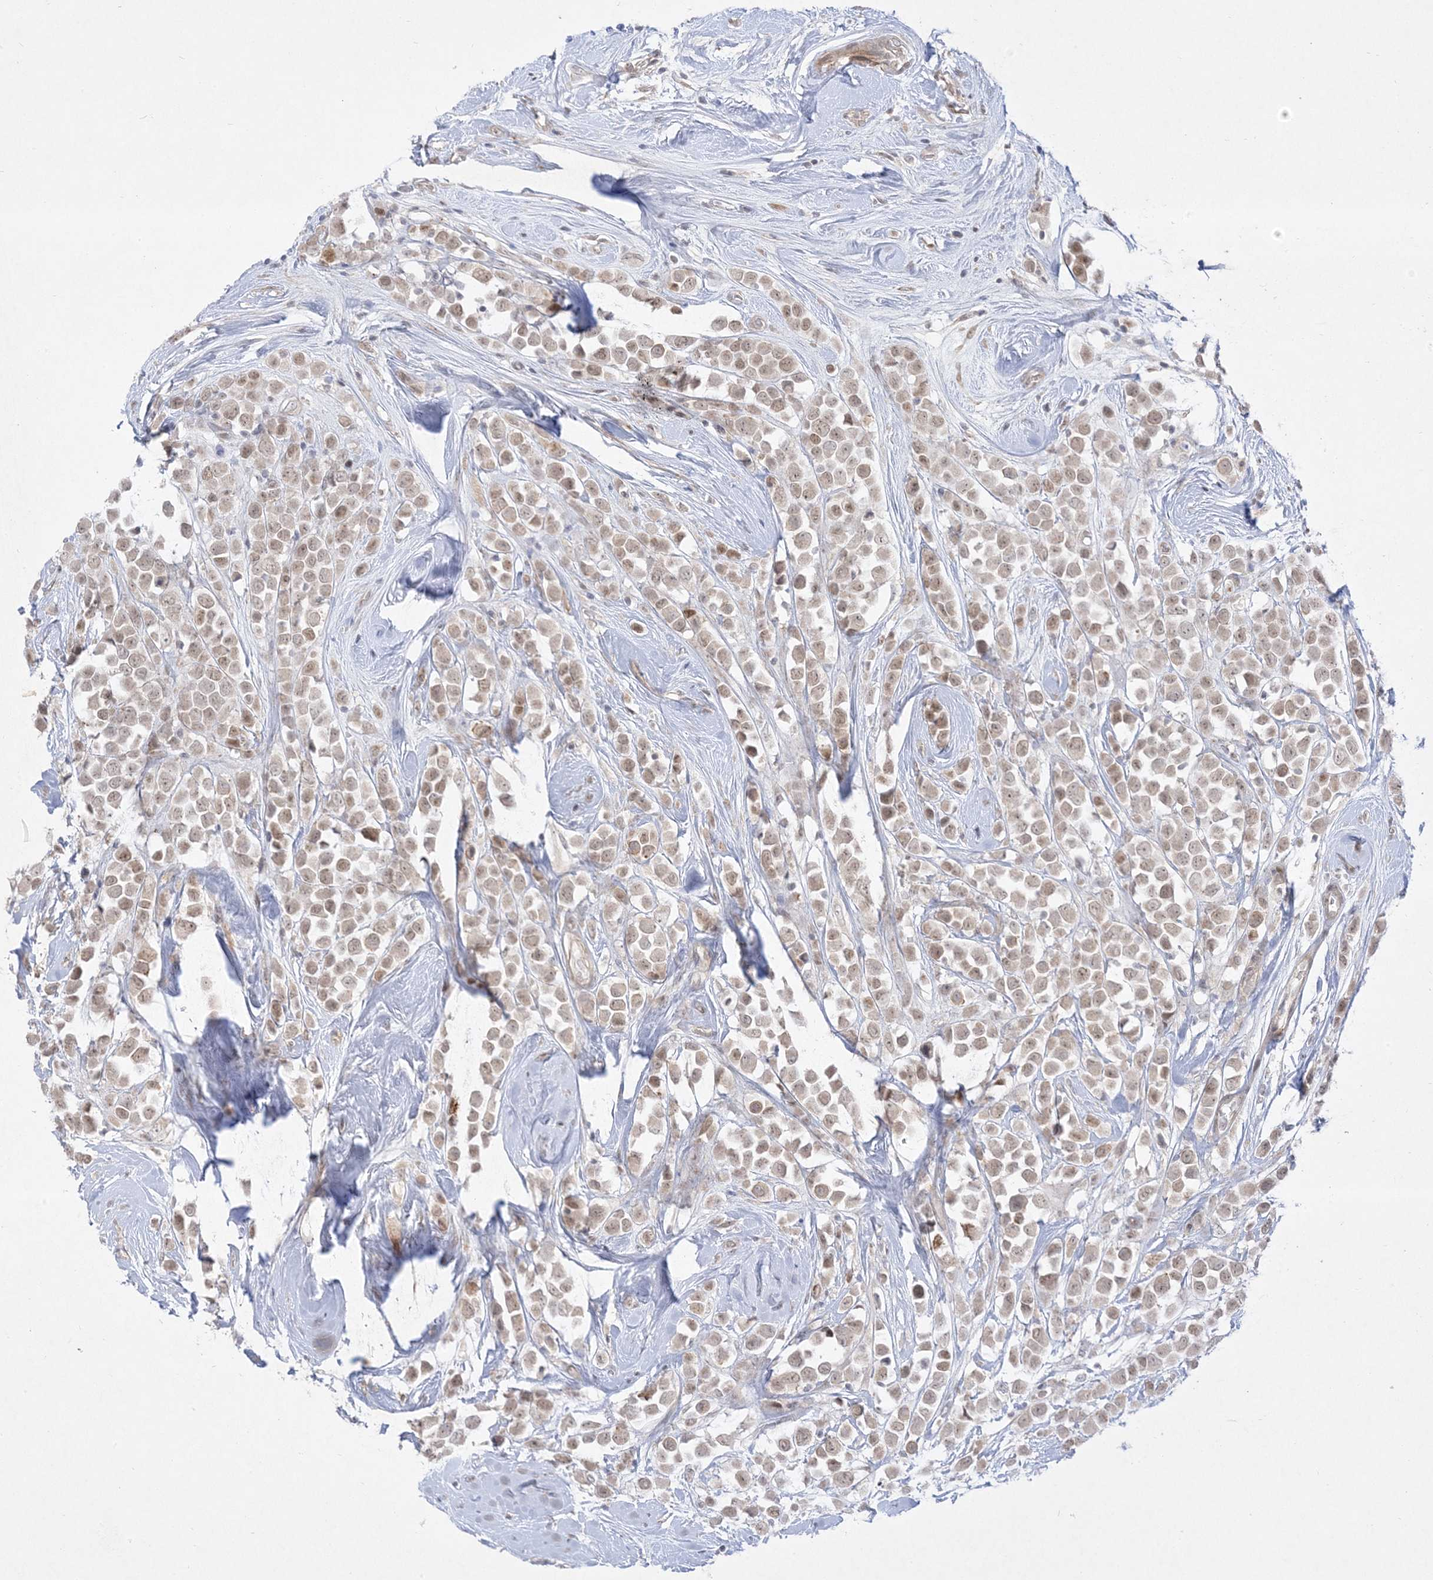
{"staining": {"intensity": "weak", "quantity": ">75%", "location": "cytoplasmic/membranous,nuclear"}, "tissue": "breast cancer", "cell_type": "Tumor cells", "image_type": "cancer", "snomed": [{"axis": "morphology", "description": "Duct carcinoma"}, {"axis": "topography", "description": "Breast"}], "caption": "Immunohistochemistry micrograph of neoplastic tissue: human breast cancer stained using immunohistochemistry shows low levels of weak protein expression localized specifically in the cytoplasmic/membranous and nuclear of tumor cells, appearing as a cytoplasmic/membranous and nuclear brown color.", "gene": "PTK6", "patient": {"sex": "female", "age": 61}}